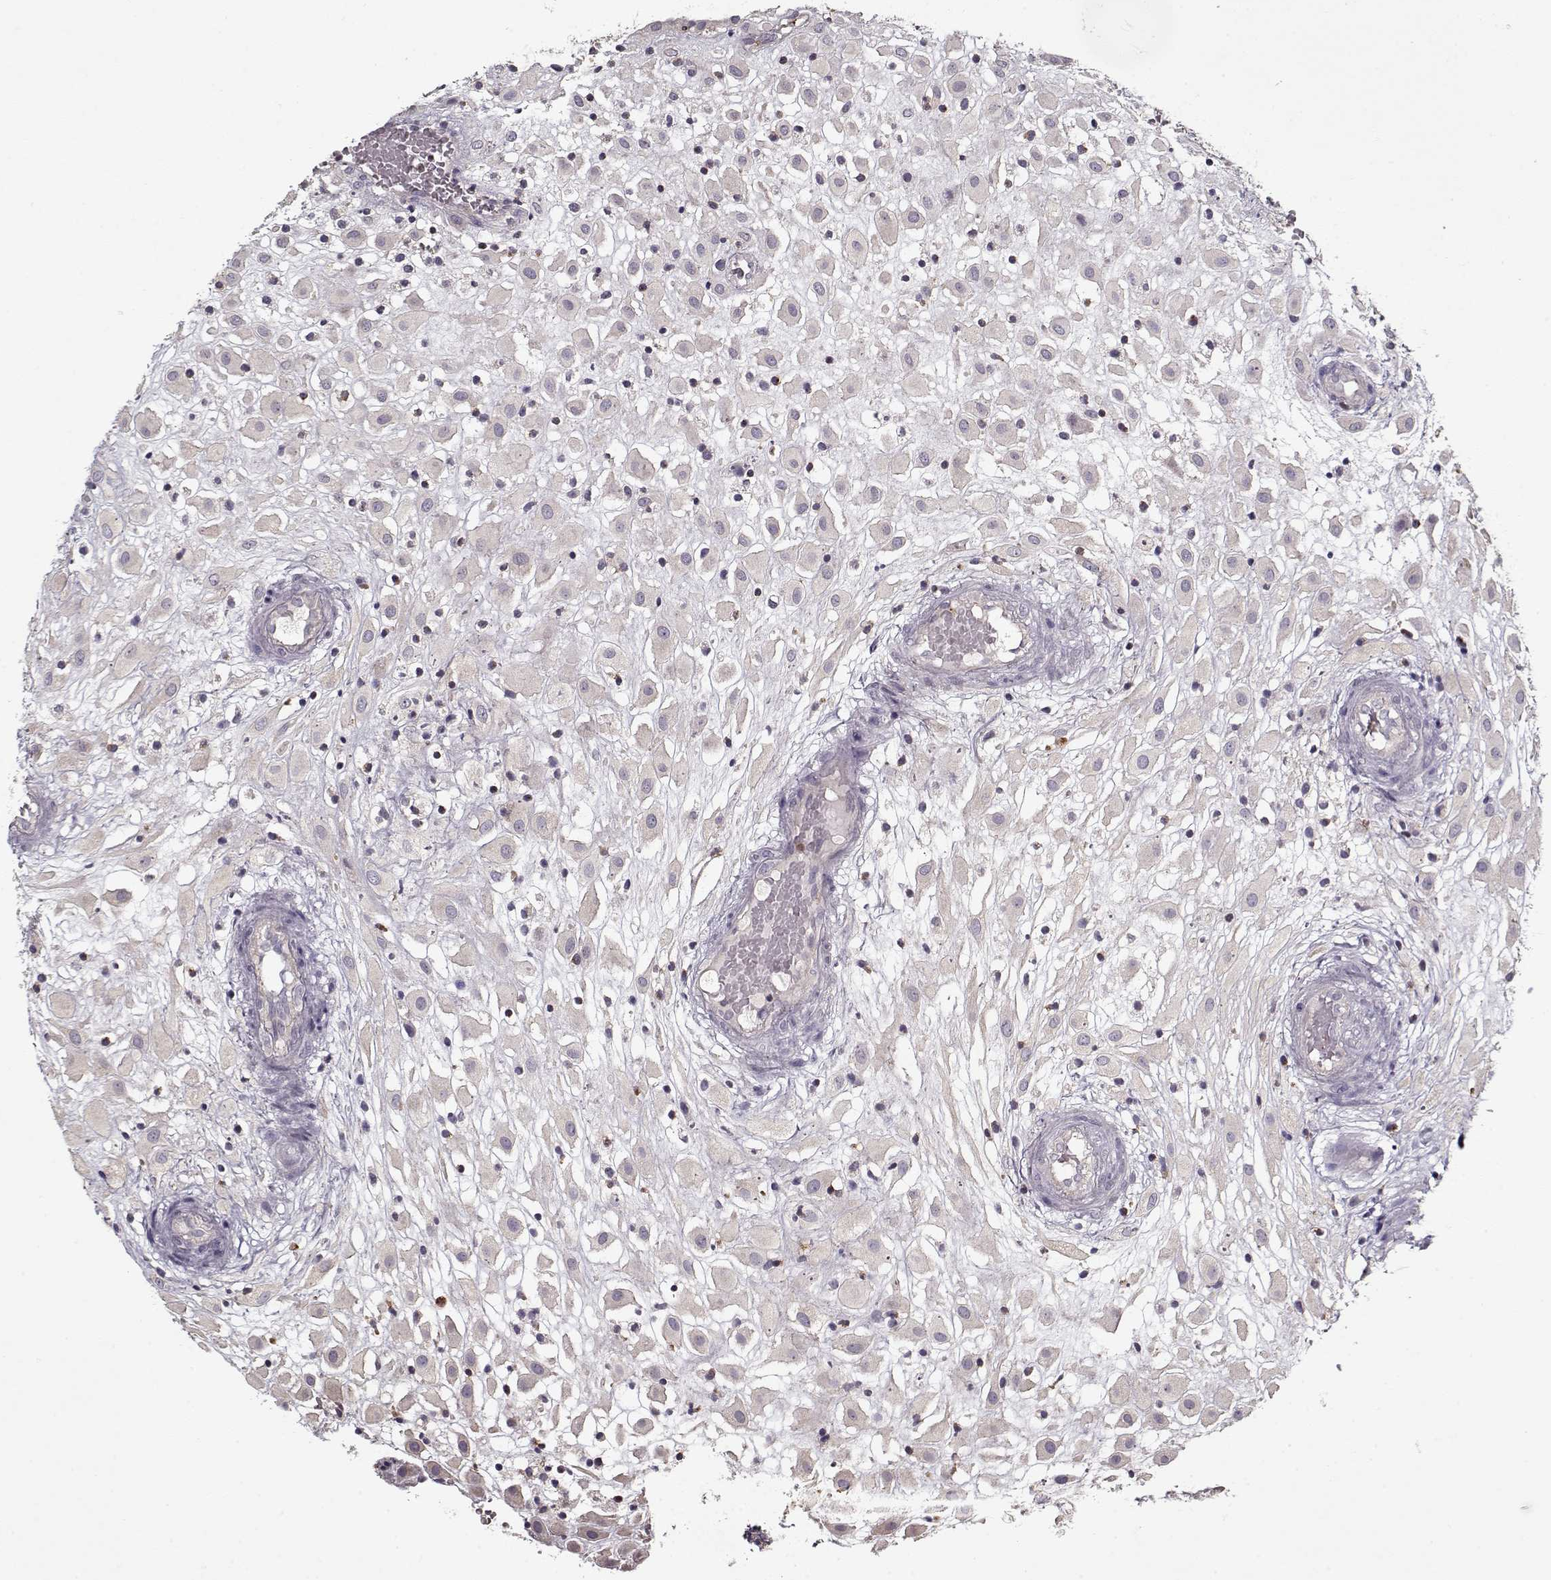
{"staining": {"intensity": "negative", "quantity": "none", "location": "none"}, "tissue": "placenta", "cell_type": "Decidual cells", "image_type": "normal", "snomed": [{"axis": "morphology", "description": "Normal tissue, NOS"}, {"axis": "topography", "description": "Placenta"}], "caption": "The histopathology image shows no staining of decidual cells in unremarkable placenta. (DAB IHC visualized using brightfield microscopy, high magnification).", "gene": "UNC13D", "patient": {"sex": "female", "age": 24}}